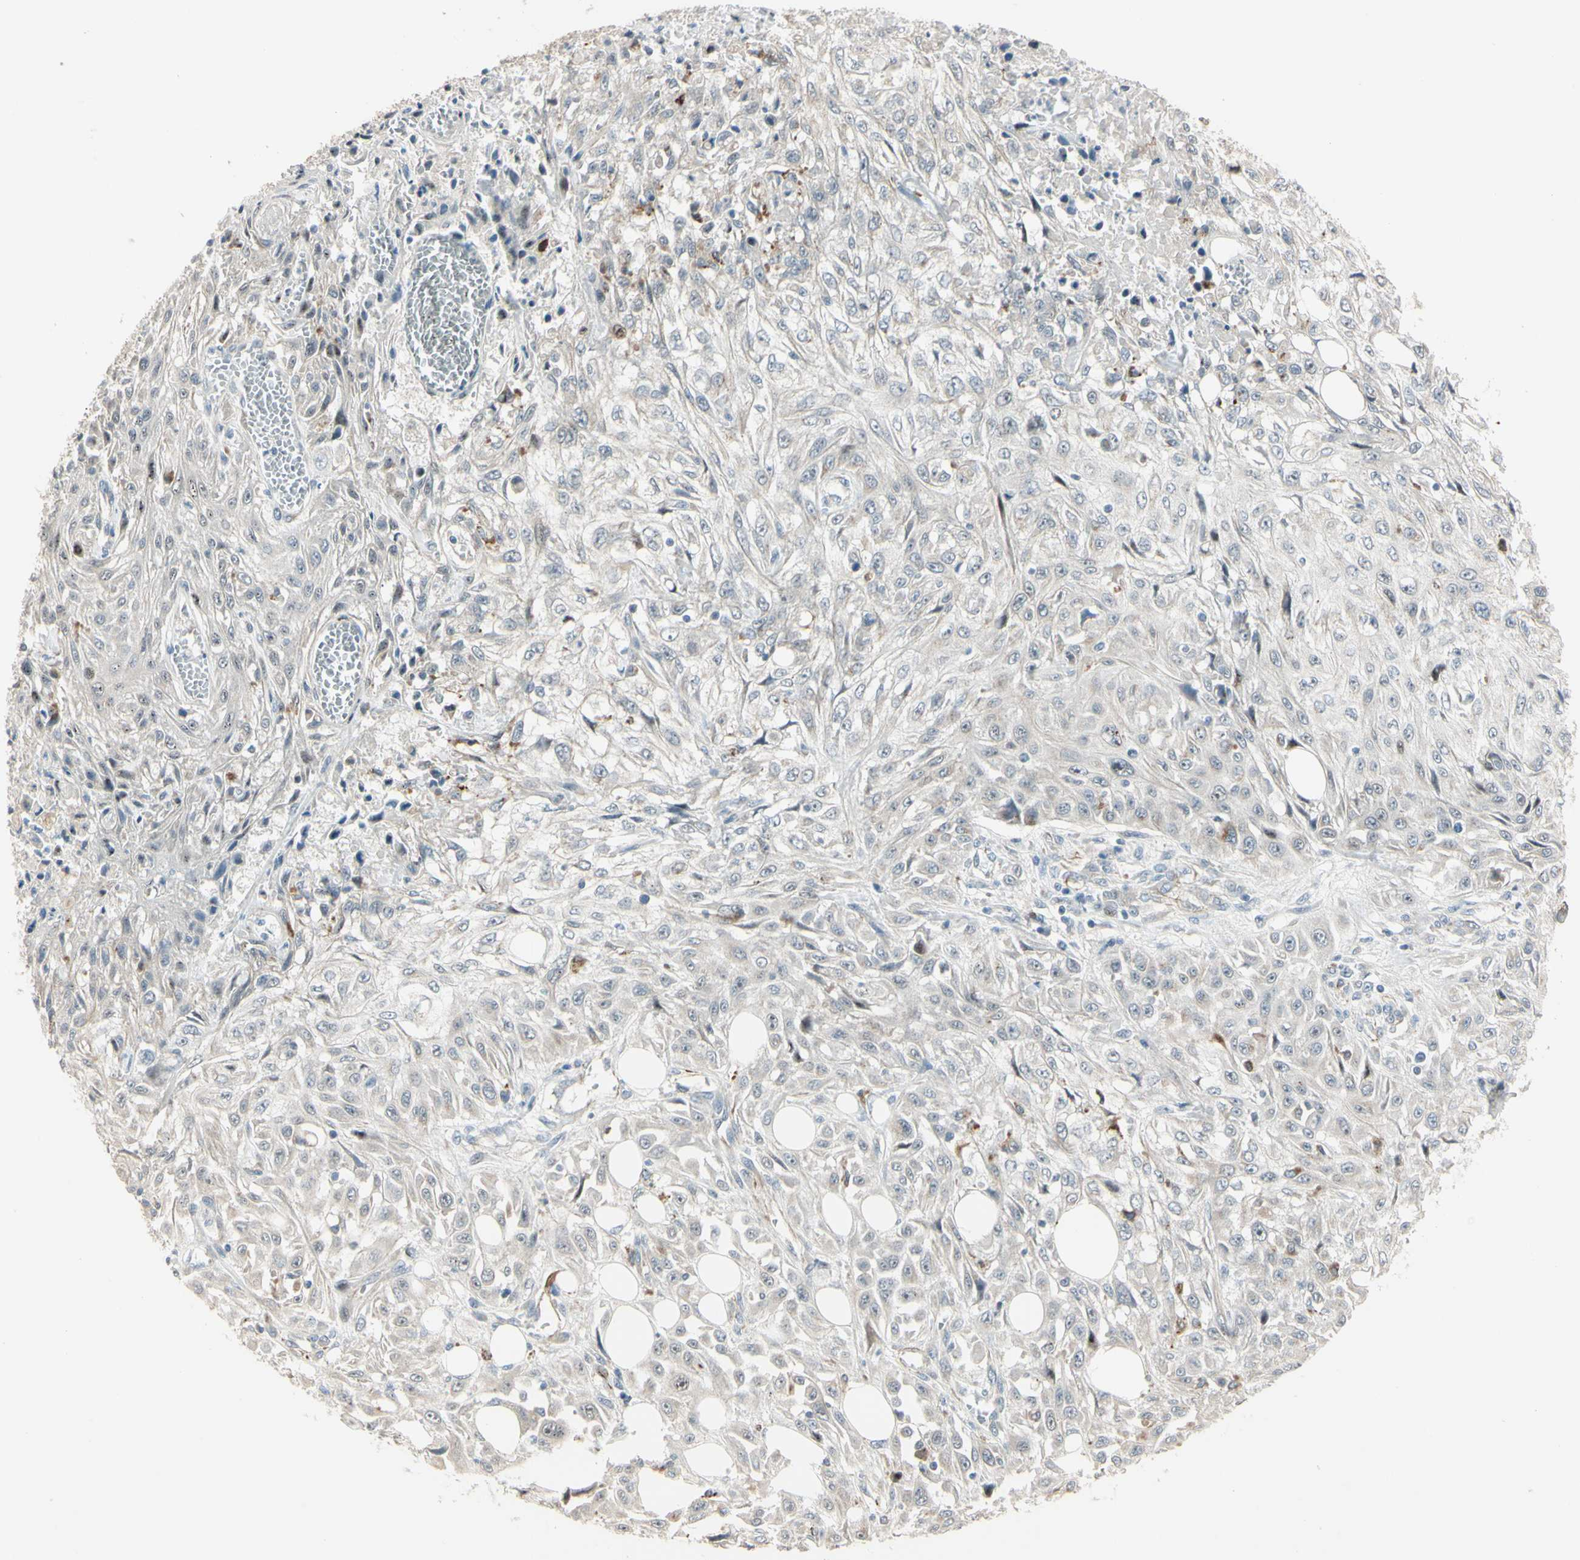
{"staining": {"intensity": "negative", "quantity": "none", "location": "none"}, "tissue": "skin cancer", "cell_type": "Tumor cells", "image_type": "cancer", "snomed": [{"axis": "morphology", "description": "Squamous cell carcinoma, NOS"}, {"axis": "morphology", "description": "Squamous cell carcinoma, metastatic, NOS"}, {"axis": "topography", "description": "Skin"}, {"axis": "topography", "description": "Lymph node"}], "caption": "Skin cancer (metastatic squamous cell carcinoma) was stained to show a protein in brown. There is no significant expression in tumor cells.", "gene": "NDFIP1", "patient": {"sex": "male", "age": 75}}